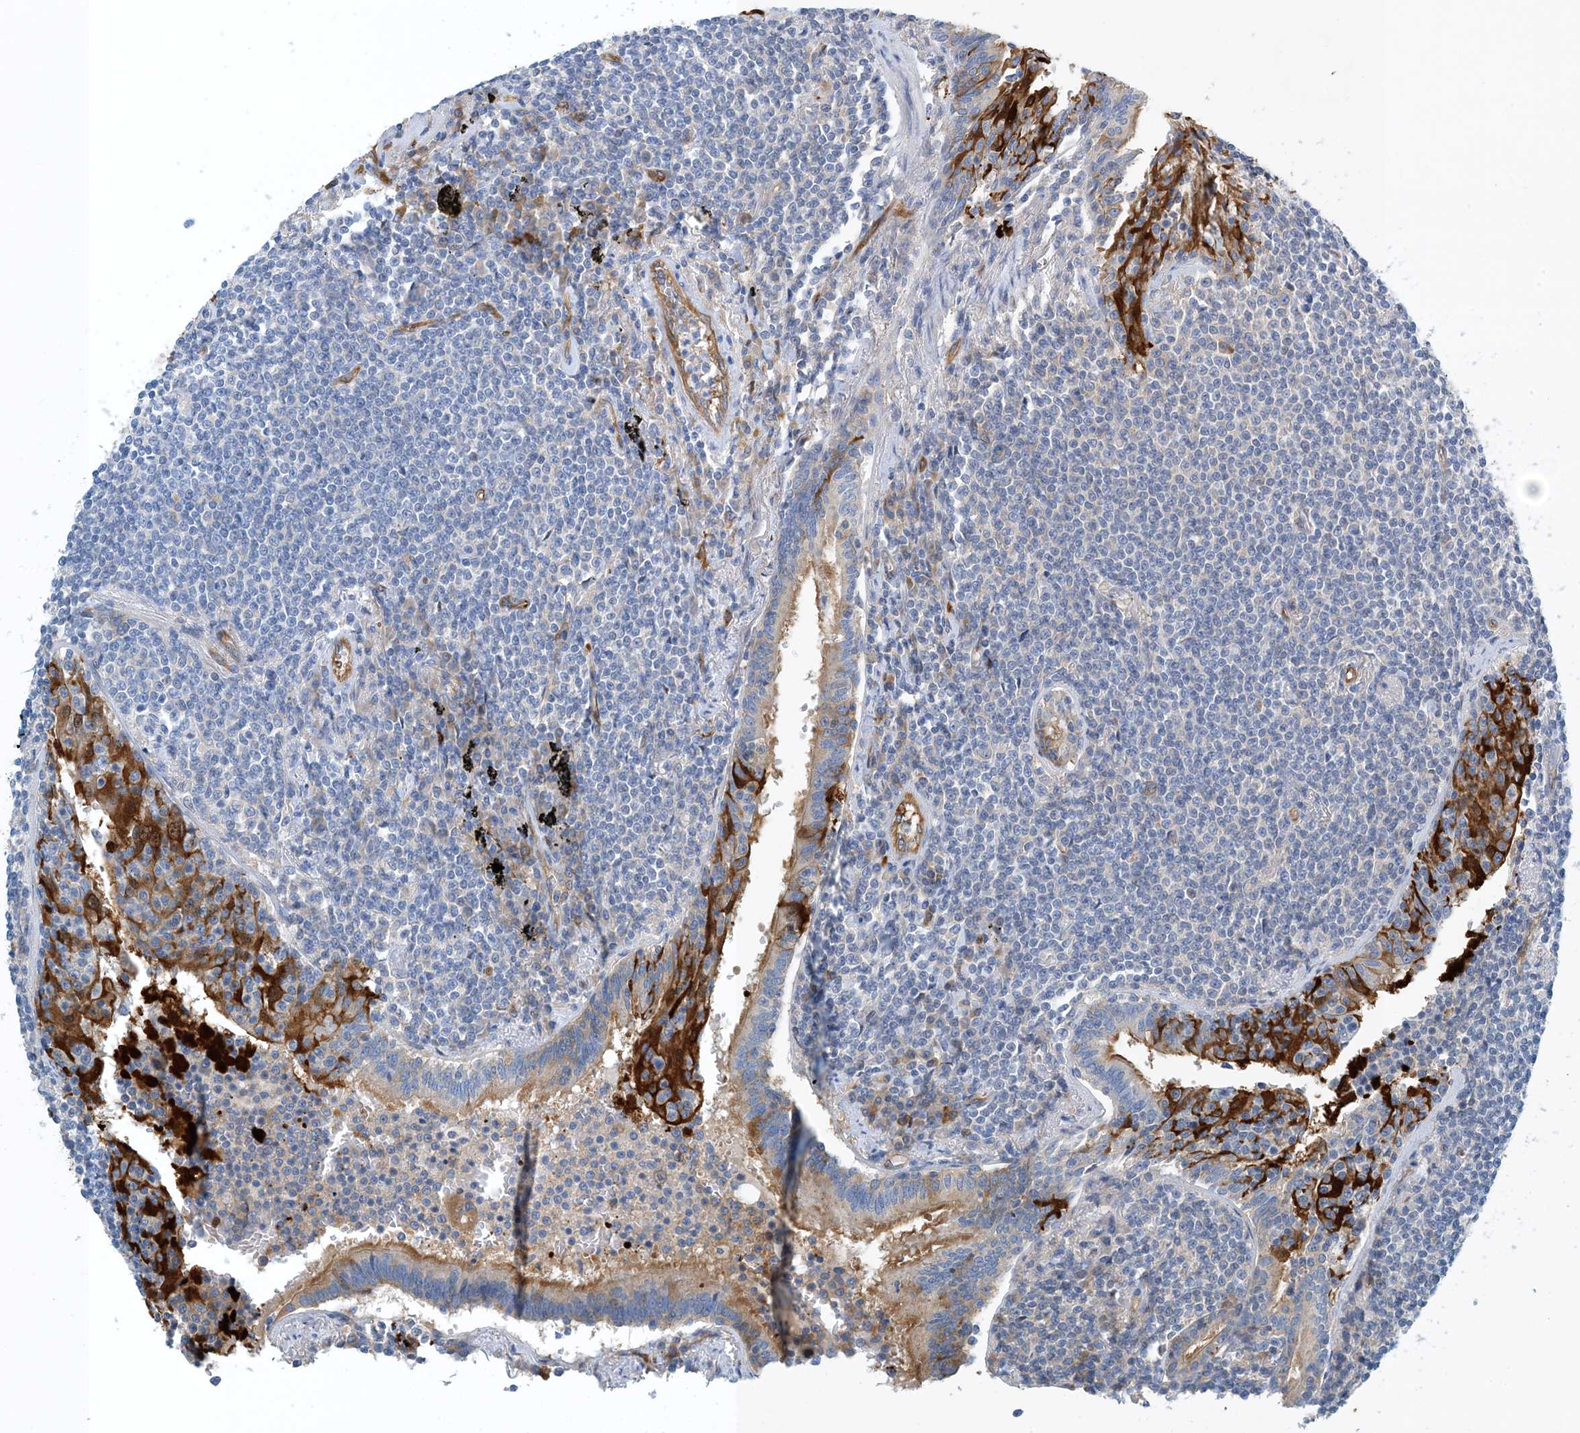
{"staining": {"intensity": "negative", "quantity": "none", "location": "none"}, "tissue": "lymphoma", "cell_type": "Tumor cells", "image_type": "cancer", "snomed": [{"axis": "morphology", "description": "Malignant lymphoma, non-Hodgkin's type, Low grade"}, {"axis": "topography", "description": "Lung"}], "caption": "Immunohistochemistry of human lymphoma reveals no staining in tumor cells.", "gene": "PCDHA2", "patient": {"sex": "female", "age": 71}}